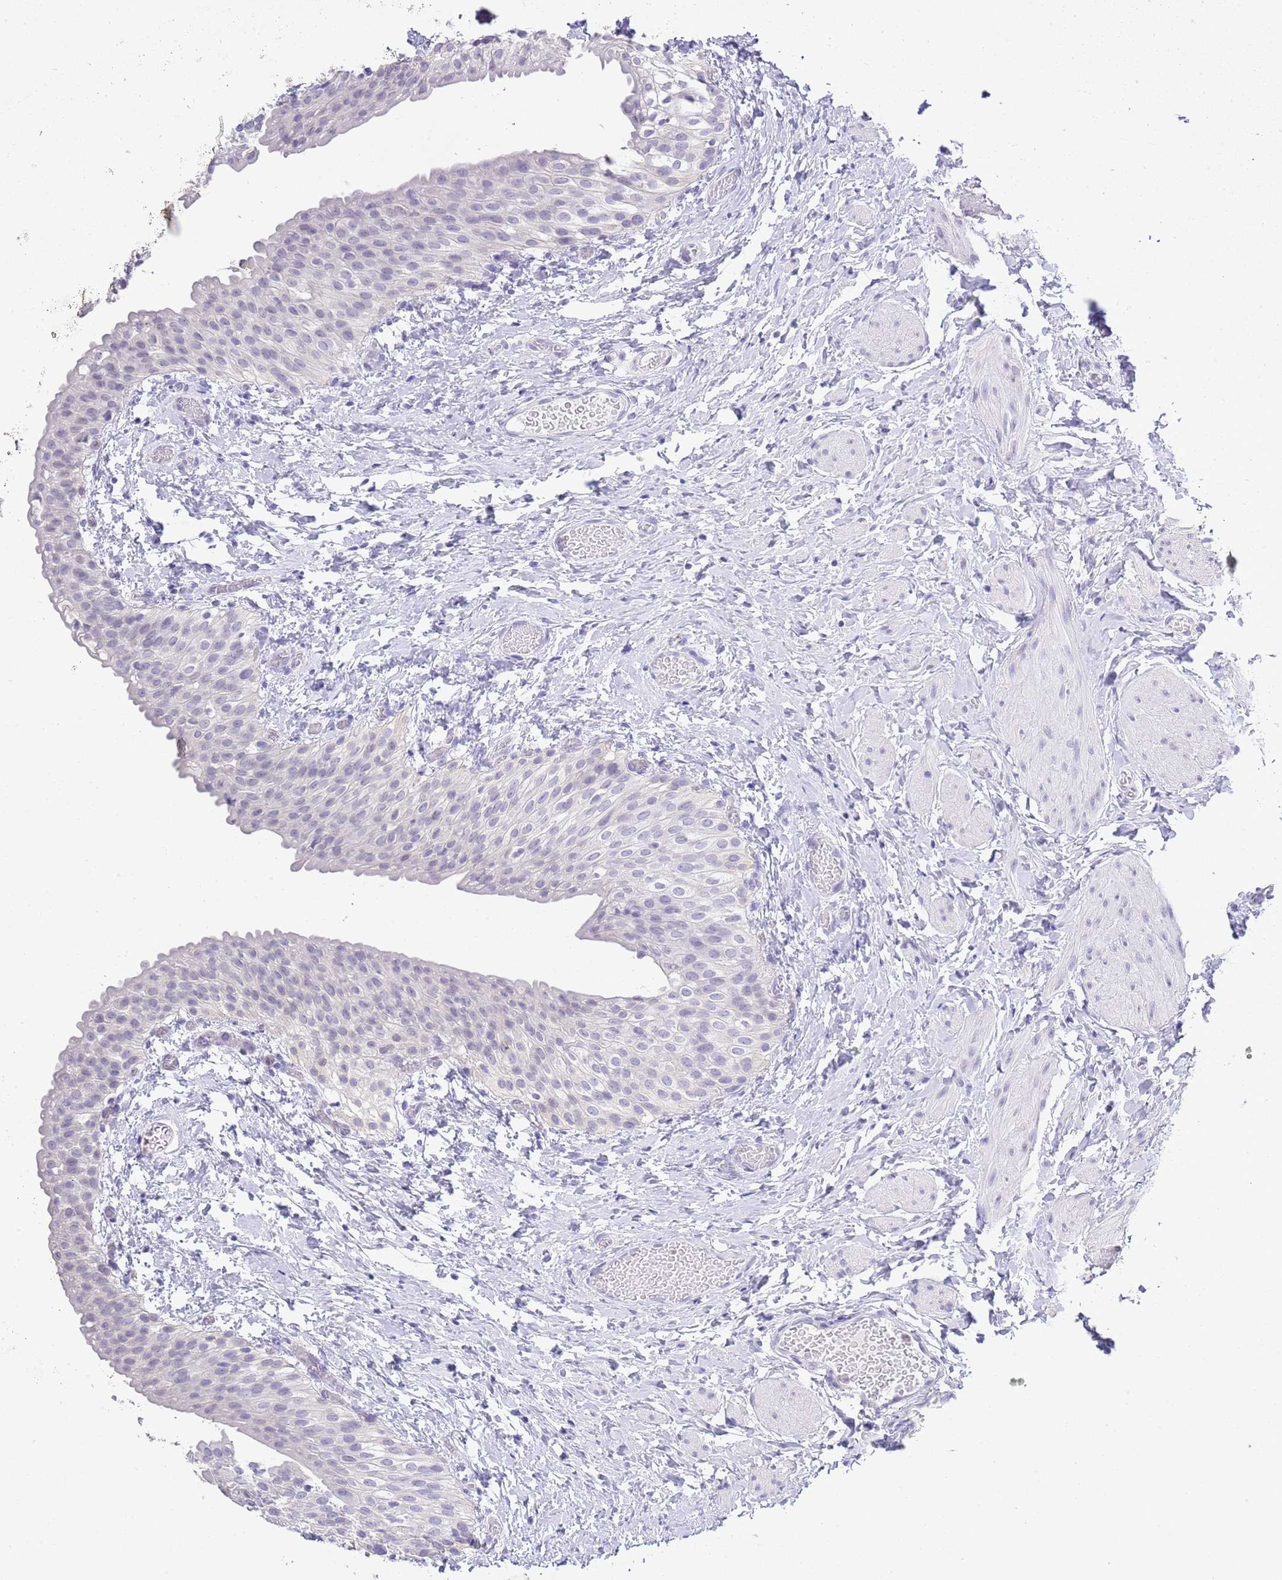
{"staining": {"intensity": "negative", "quantity": "none", "location": "none"}, "tissue": "urinary bladder", "cell_type": "Urothelial cells", "image_type": "normal", "snomed": [{"axis": "morphology", "description": "Normal tissue, NOS"}, {"axis": "topography", "description": "Urinary bladder"}], "caption": "The photomicrograph shows no staining of urothelial cells in normal urinary bladder. (Immunohistochemistry, brightfield microscopy, high magnification).", "gene": "OR2Z1", "patient": {"sex": "male", "age": 1}}